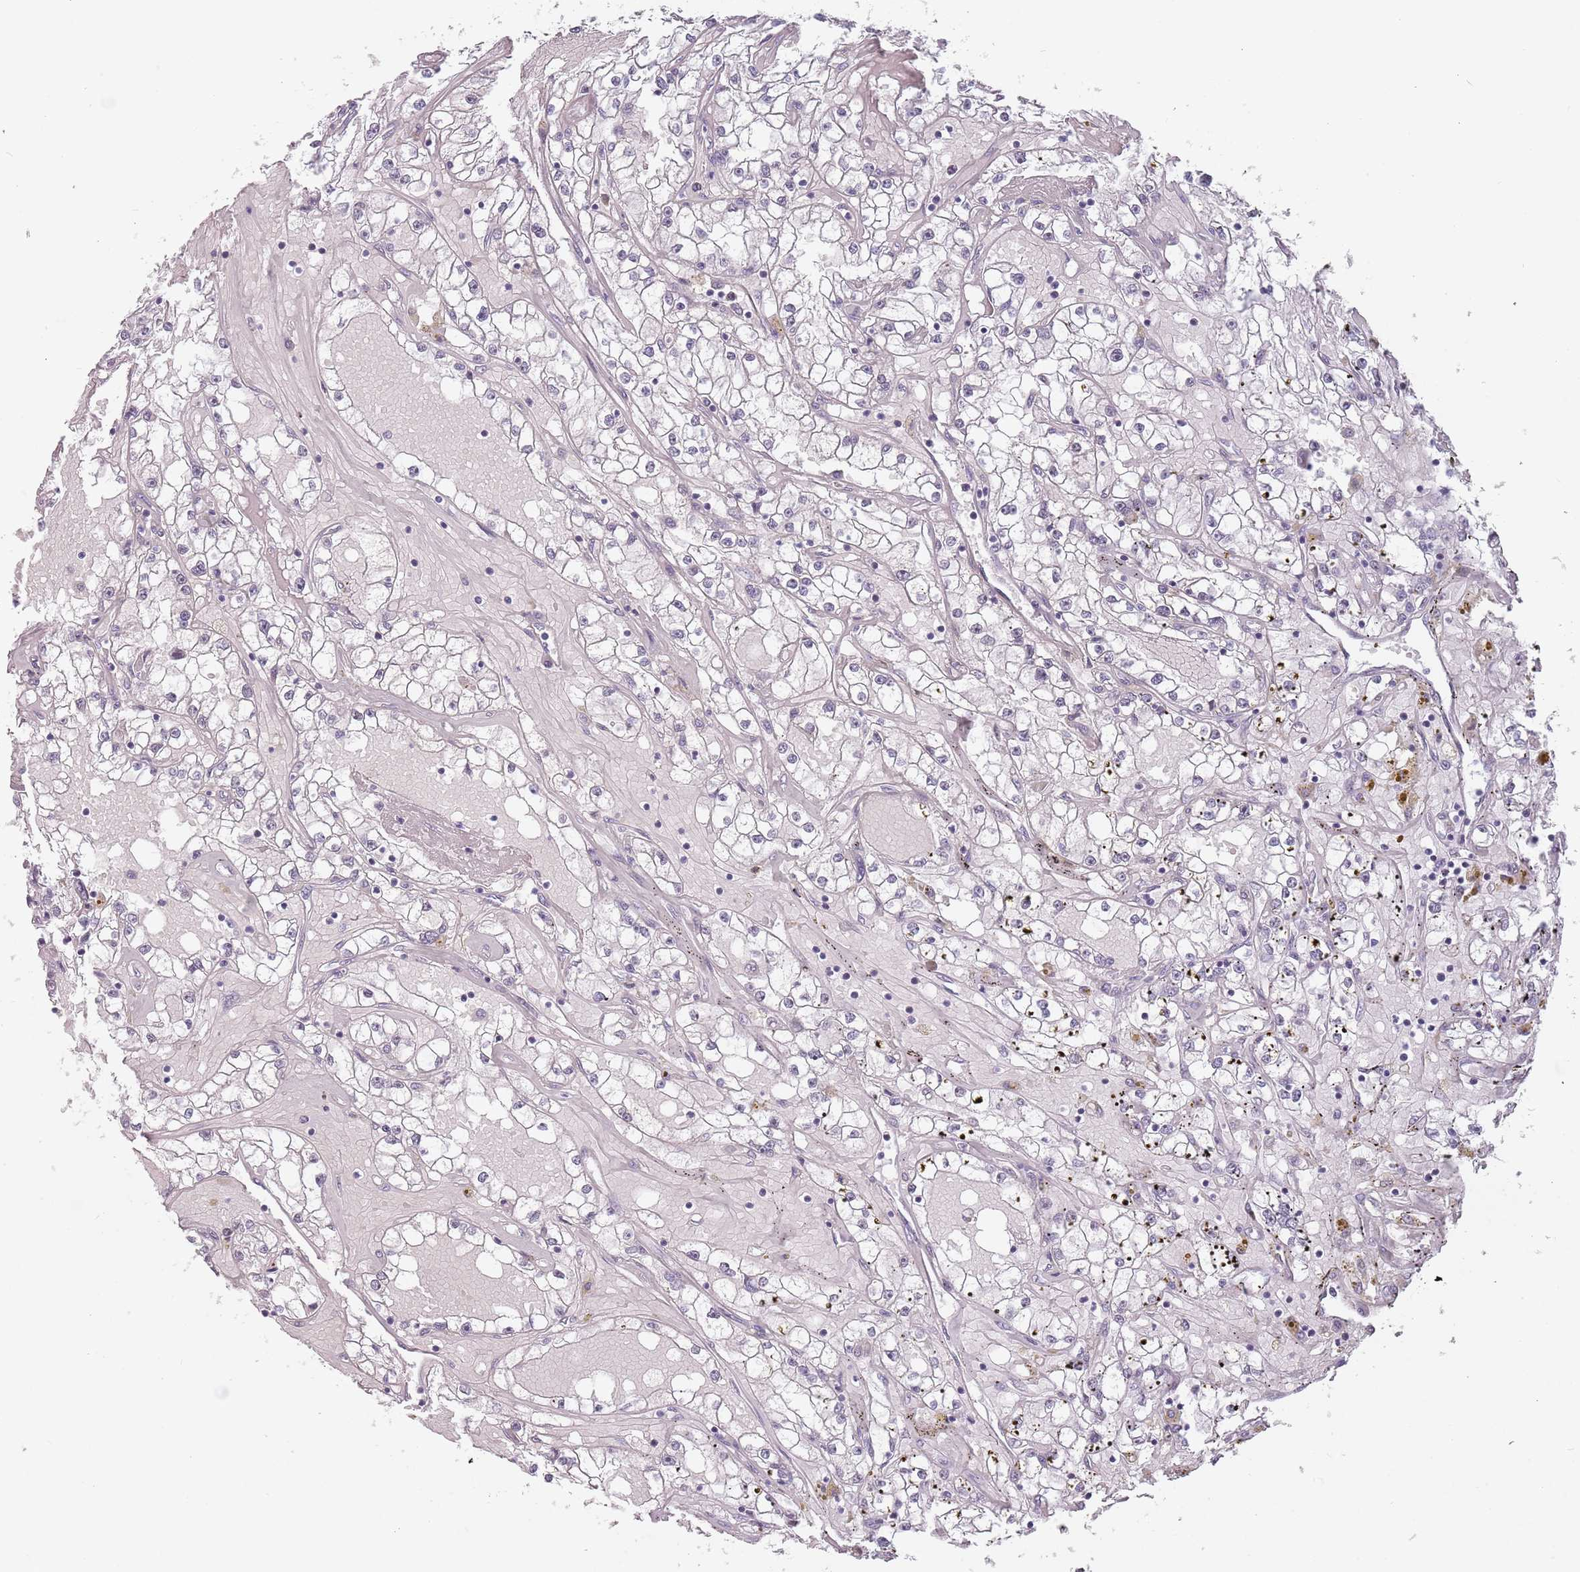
{"staining": {"intensity": "negative", "quantity": "none", "location": "none"}, "tissue": "renal cancer", "cell_type": "Tumor cells", "image_type": "cancer", "snomed": [{"axis": "morphology", "description": "Adenocarcinoma, NOS"}, {"axis": "topography", "description": "Kidney"}], "caption": "A photomicrograph of renal cancer stained for a protein shows no brown staining in tumor cells.", "gene": "PTCHD1", "patient": {"sex": "male", "age": 56}}